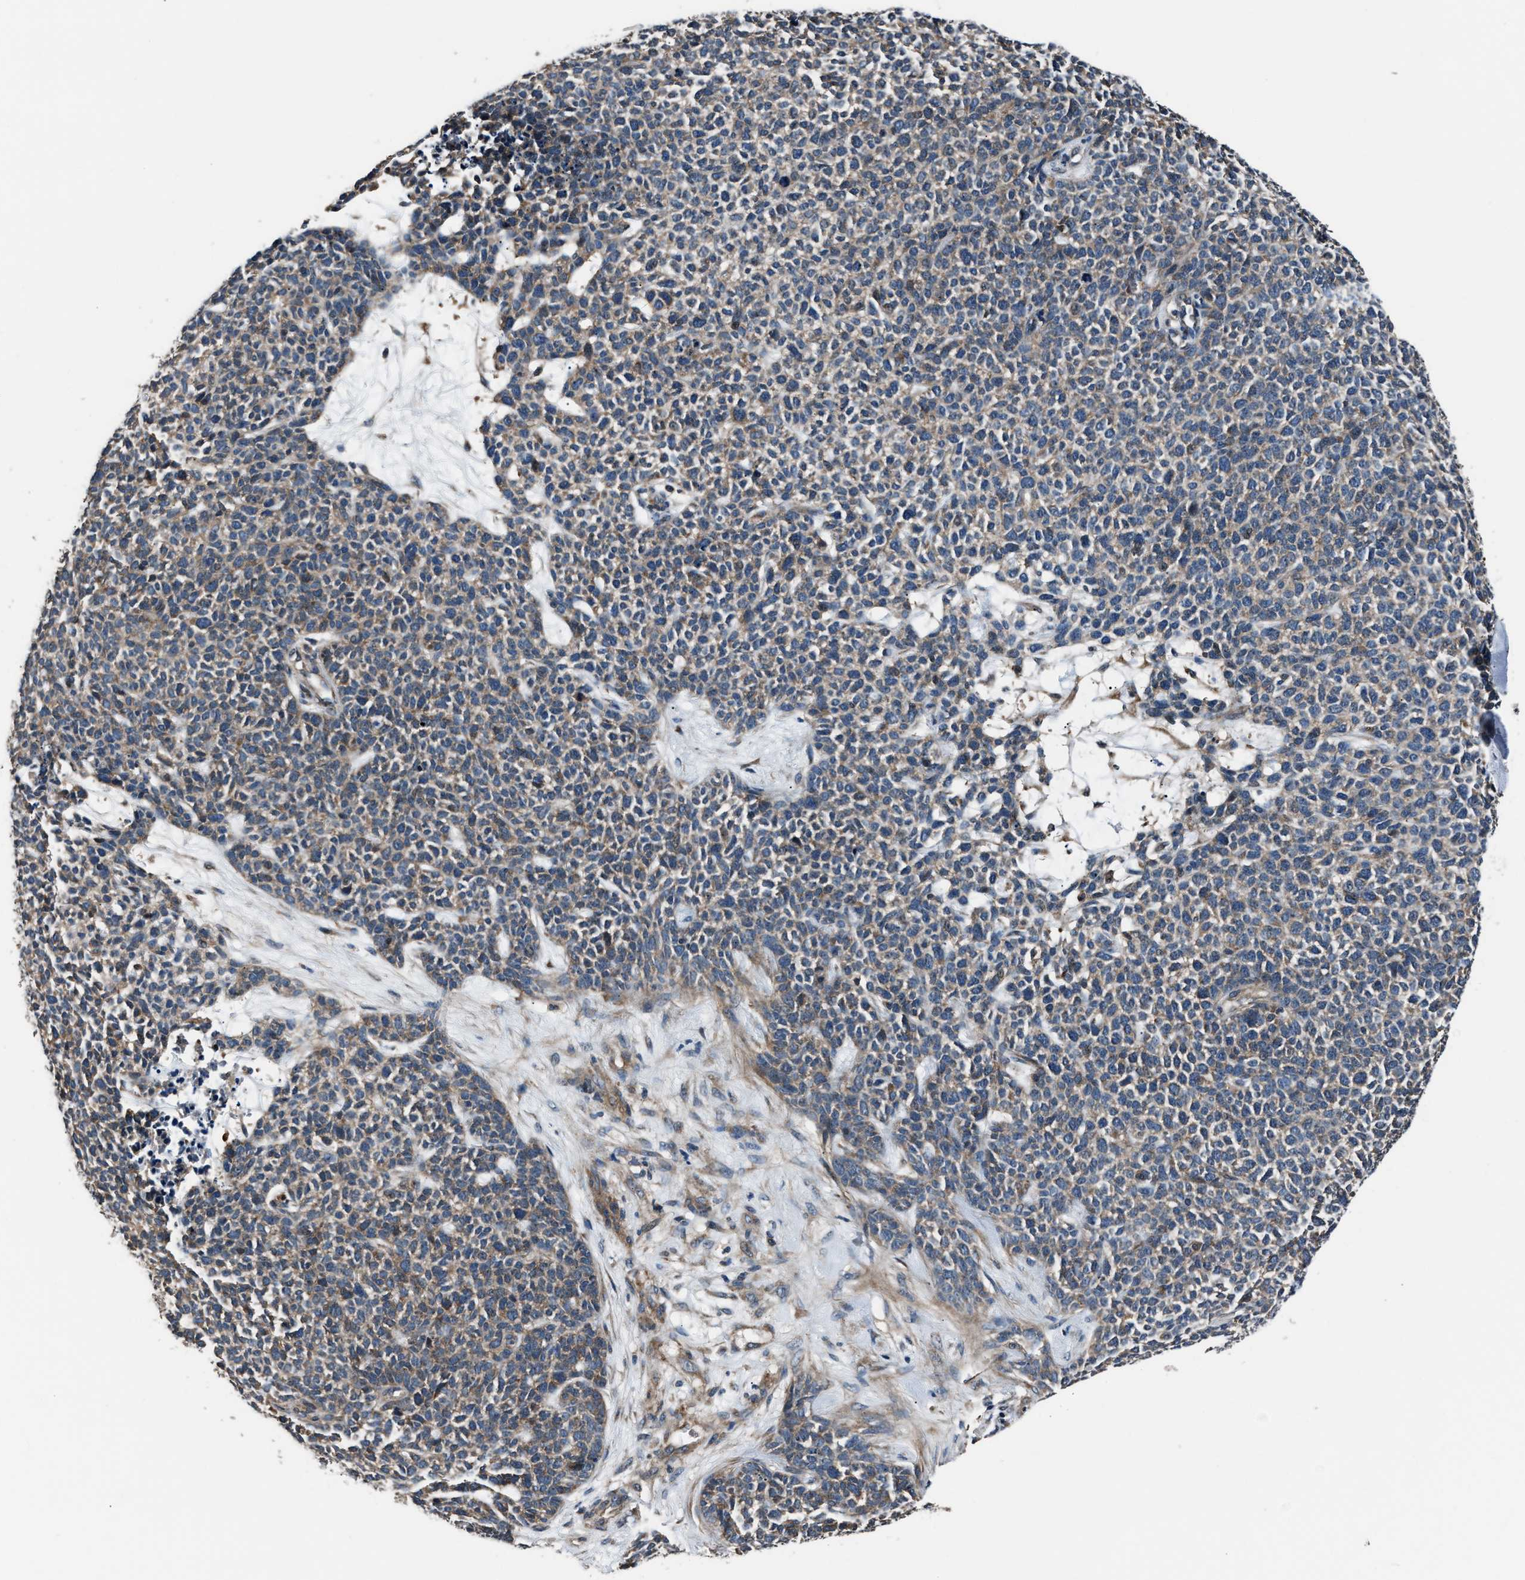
{"staining": {"intensity": "weak", "quantity": ">75%", "location": "cytoplasmic/membranous"}, "tissue": "skin cancer", "cell_type": "Tumor cells", "image_type": "cancer", "snomed": [{"axis": "morphology", "description": "Basal cell carcinoma"}, {"axis": "topography", "description": "Skin"}], "caption": "The image exhibits a brown stain indicating the presence of a protein in the cytoplasmic/membranous of tumor cells in skin basal cell carcinoma.", "gene": "IMPDH2", "patient": {"sex": "female", "age": 84}}